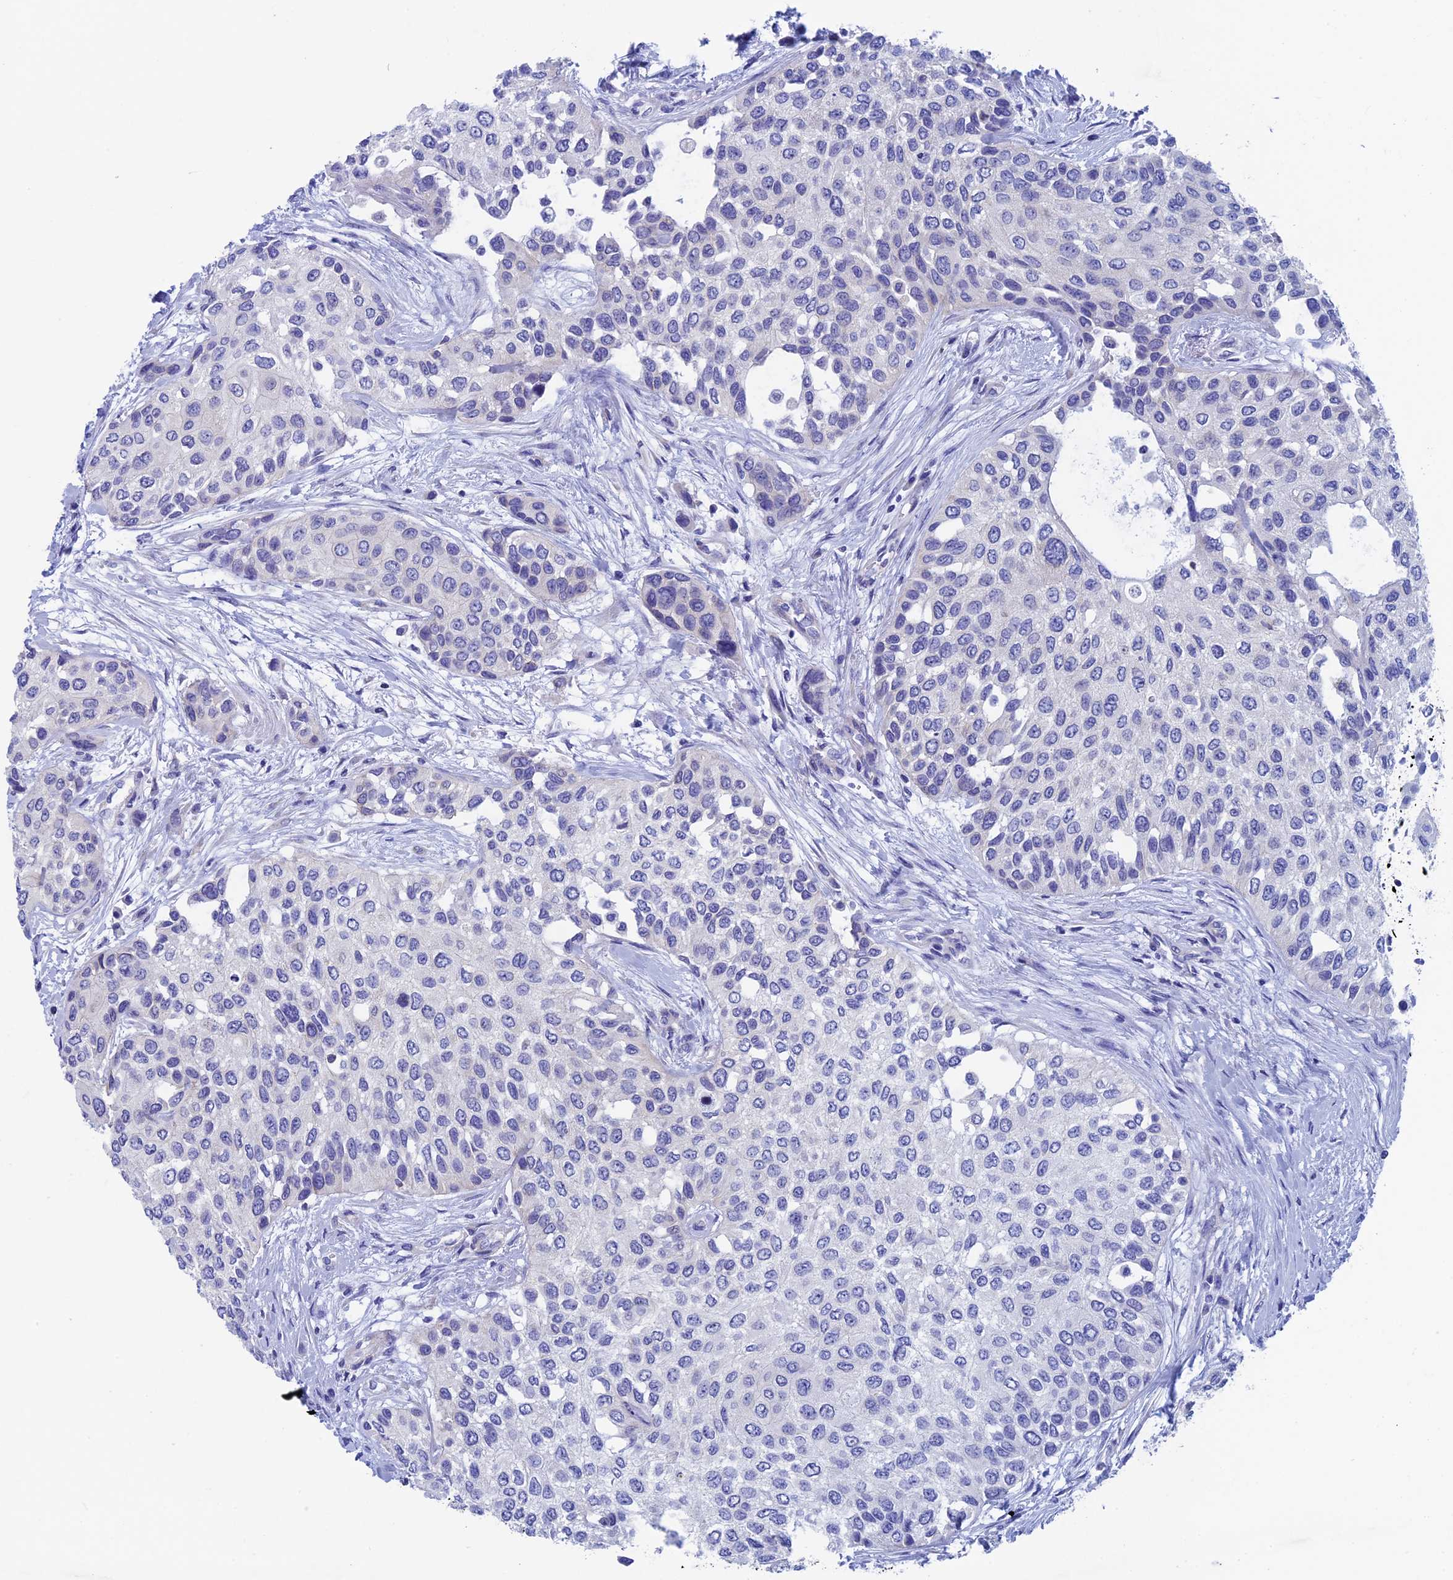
{"staining": {"intensity": "negative", "quantity": "none", "location": "none"}, "tissue": "urothelial cancer", "cell_type": "Tumor cells", "image_type": "cancer", "snomed": [{"axis": "morphology", "description": "Normal tissue, NOS"}, {"axis": "morphology", "description": "Urothelial carcinoma, High grade"}, {"axis": "topography", "description": "Vascular tissue"}, {"axis": "topography", "description": "Urinary bladder"}], "caption": "A high-resolution histopathology image shows immunohistochemistry staining of urothelial carcinoma (high-grade), which shows no significant expression in tumor cells. (Immunohistochemistry (ihc), brightfield microscopy, high magnification).", "gene": "SEPTIN1", "patient": {"sex": "female", "age": 56}}